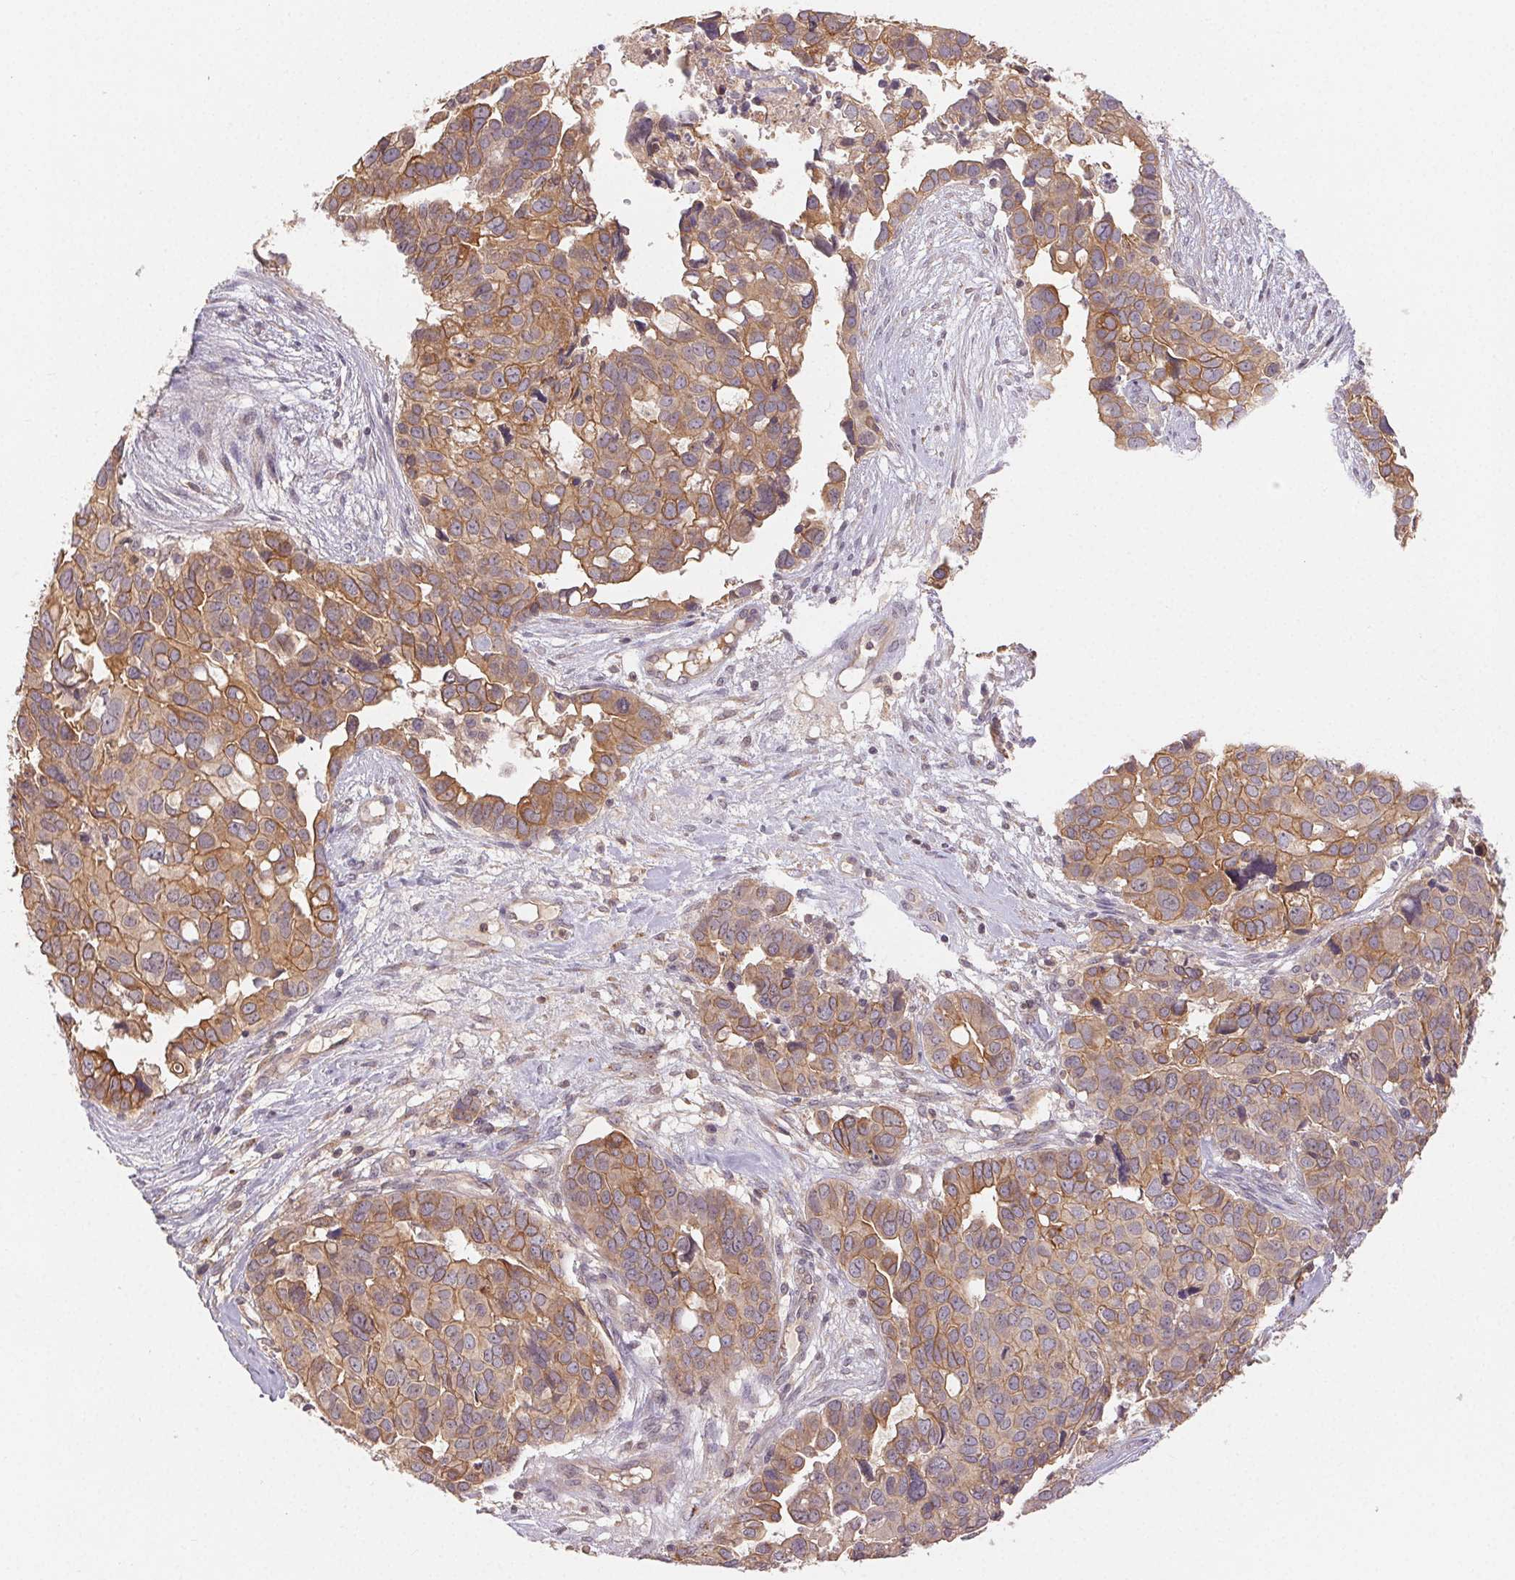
{"staining": {"intensity": "moderate", "quantity": ">75%", "location": "cytoplasmic/membranous"}, "tissue": "ovarian cancer", "cell_type": "Tumor cells", "image_type": "cancer", "snomed": [{"axis": "morphology", "description": "Carcinoma, endometroid"}, {"axis": "topography", "description": "Ovary"}], "caption": "Immunohistochemical staining of ovarian cancer exhibits medium levels of moderate cytoplasmic/membranous positivity in approximately >75% of tumor cells.", "gene": "MAPKAPK2", "patient": {"sex": "female", "age": 78}}